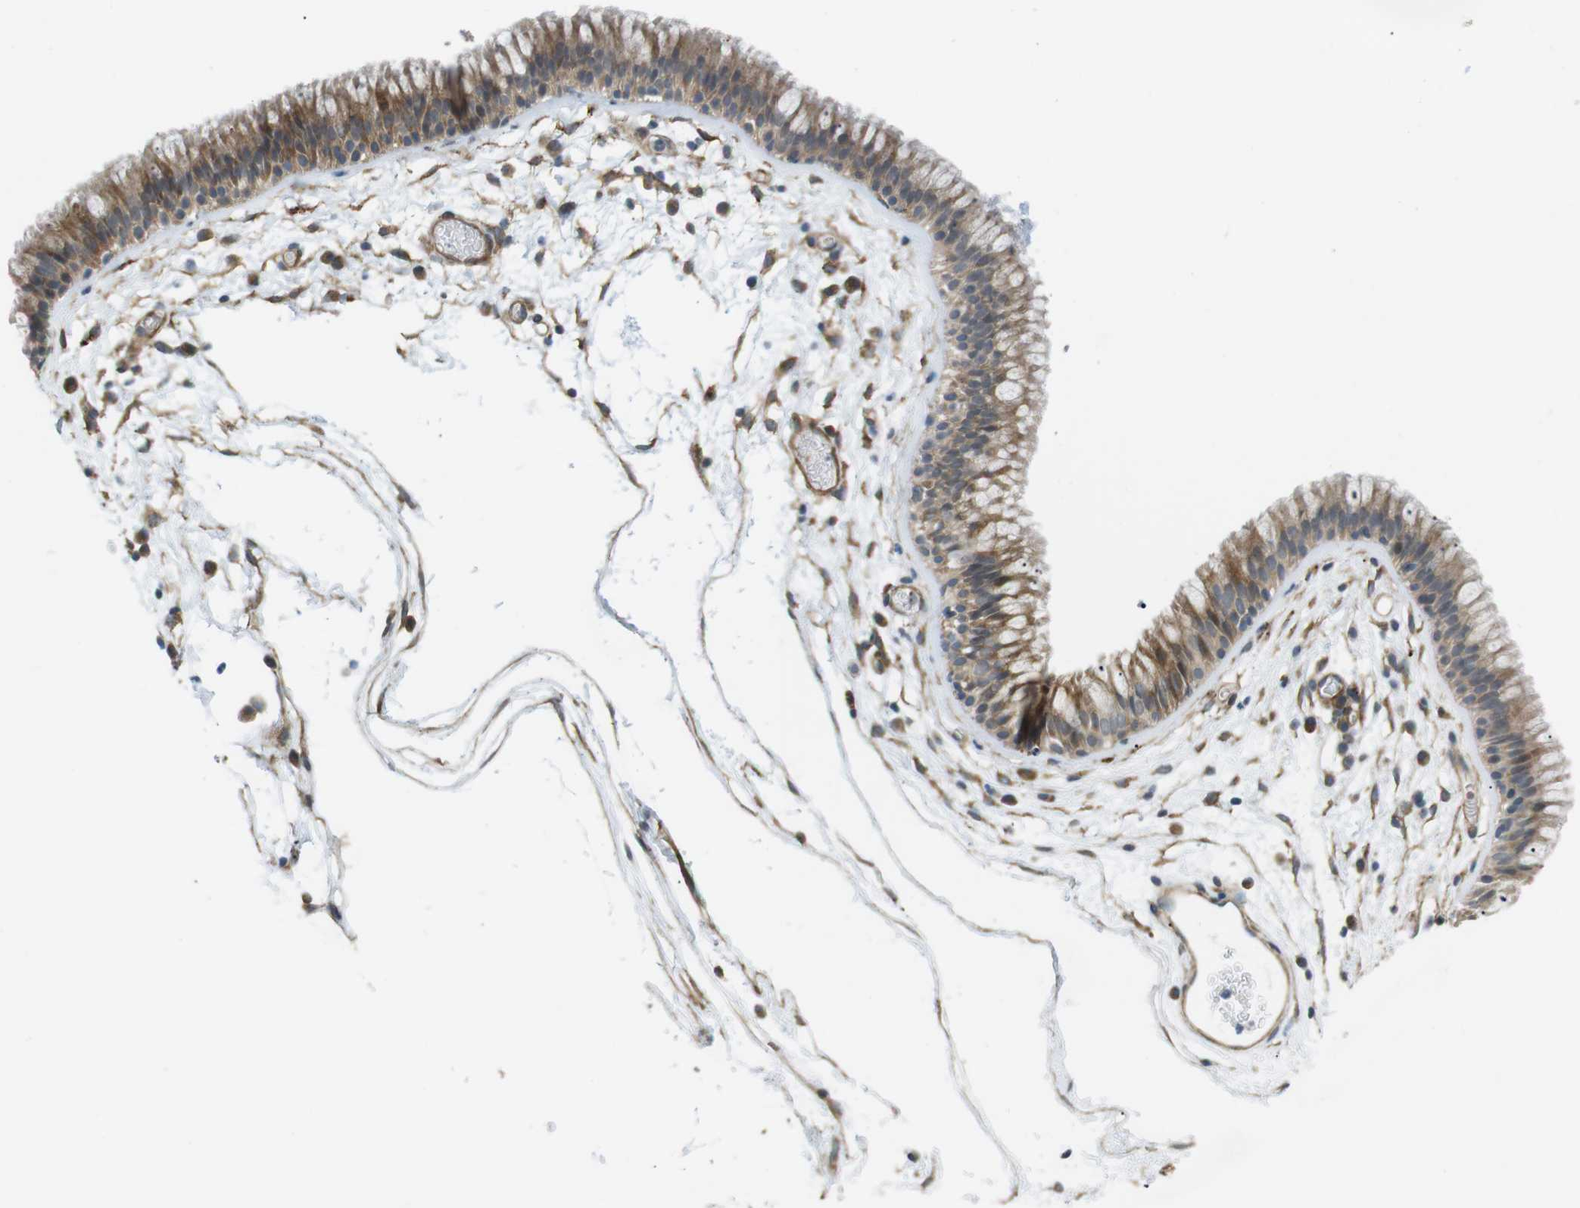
{"staining": {"intensity": "moderate", "quantity": ">75%", "location": "cytoplasmic/membranous"}, "tissue": "nasopharynx", "cell_type": "Respiratory epithelial cells", "image_type": "normal", "snomed": [{"axis": "morphology", "description": "Normal tissue, NOS"}, {"axis": "morphology", "description": "Inflammation, NOS"}, {"axis": "topography", "description": "Nasopharynx"}], "caption": "Immunohistochemical staining of benign human nasopharynx shows moderate cytoplasmic/membranous protein staining in approximately >75% of respiratory epithelial cells.", "gene": "KANK2", "patient": {"sex": "male", "age": 48}}